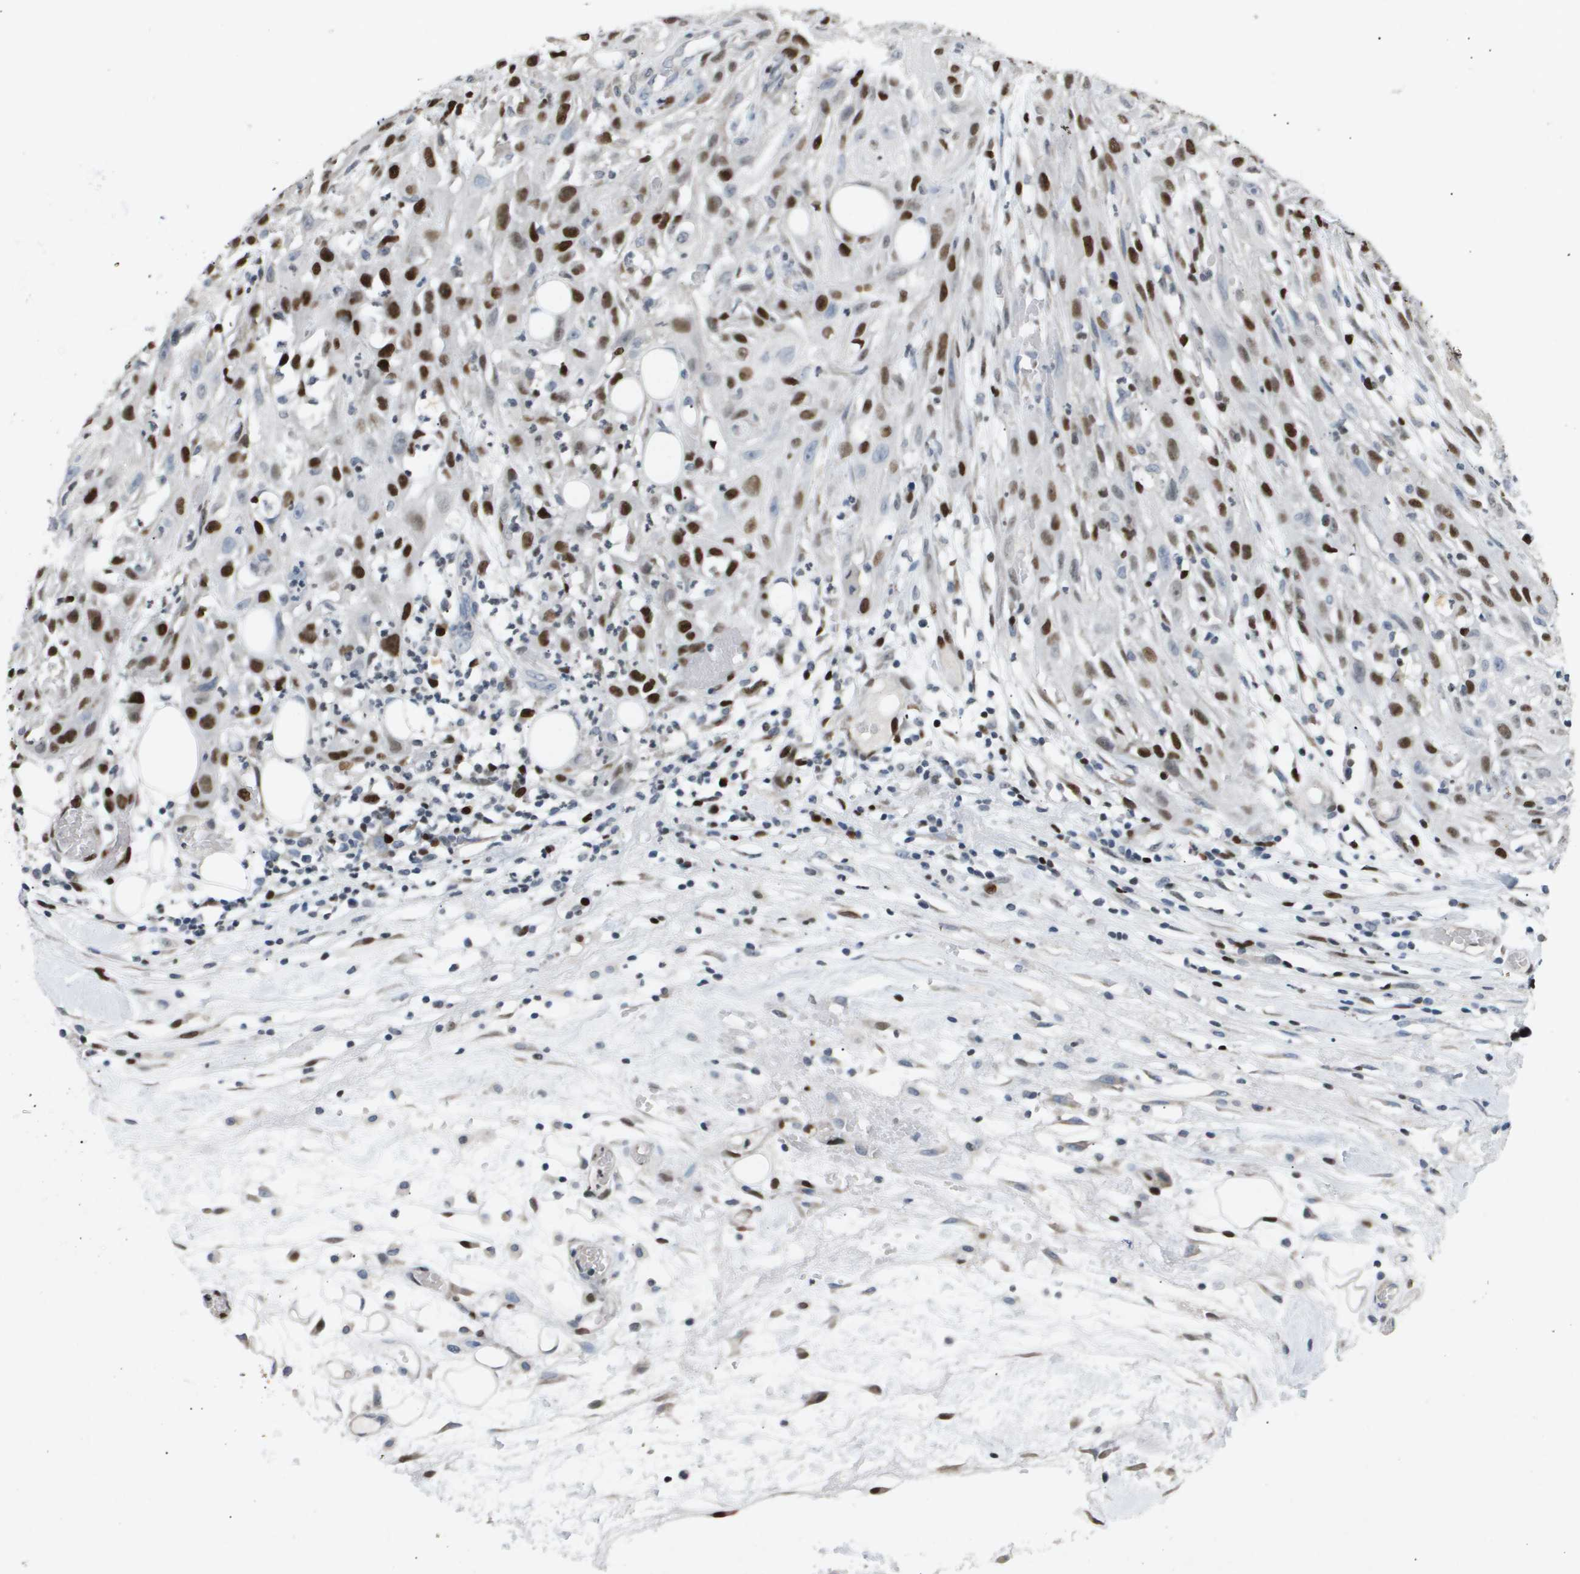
{"staining": {"intensity": "strong", "quantity": ">75%", "location": "nuclear"}, "tissue": "skin cancer", "cell_type": "Tumor cells", "image_type": "cancer", "snomed": [{"axis": "morphology", "description": "Squamous cell carcinoma, NOS"}, {"axis": "topography", "description": "Skin"}], "caption": "Tumor cells demonstrate high levels of strong nuclear expression in about >75% of cells in human skin cancer.", "gene": "ANAPC2", "patient": {"sex": "male", "age": 75}}